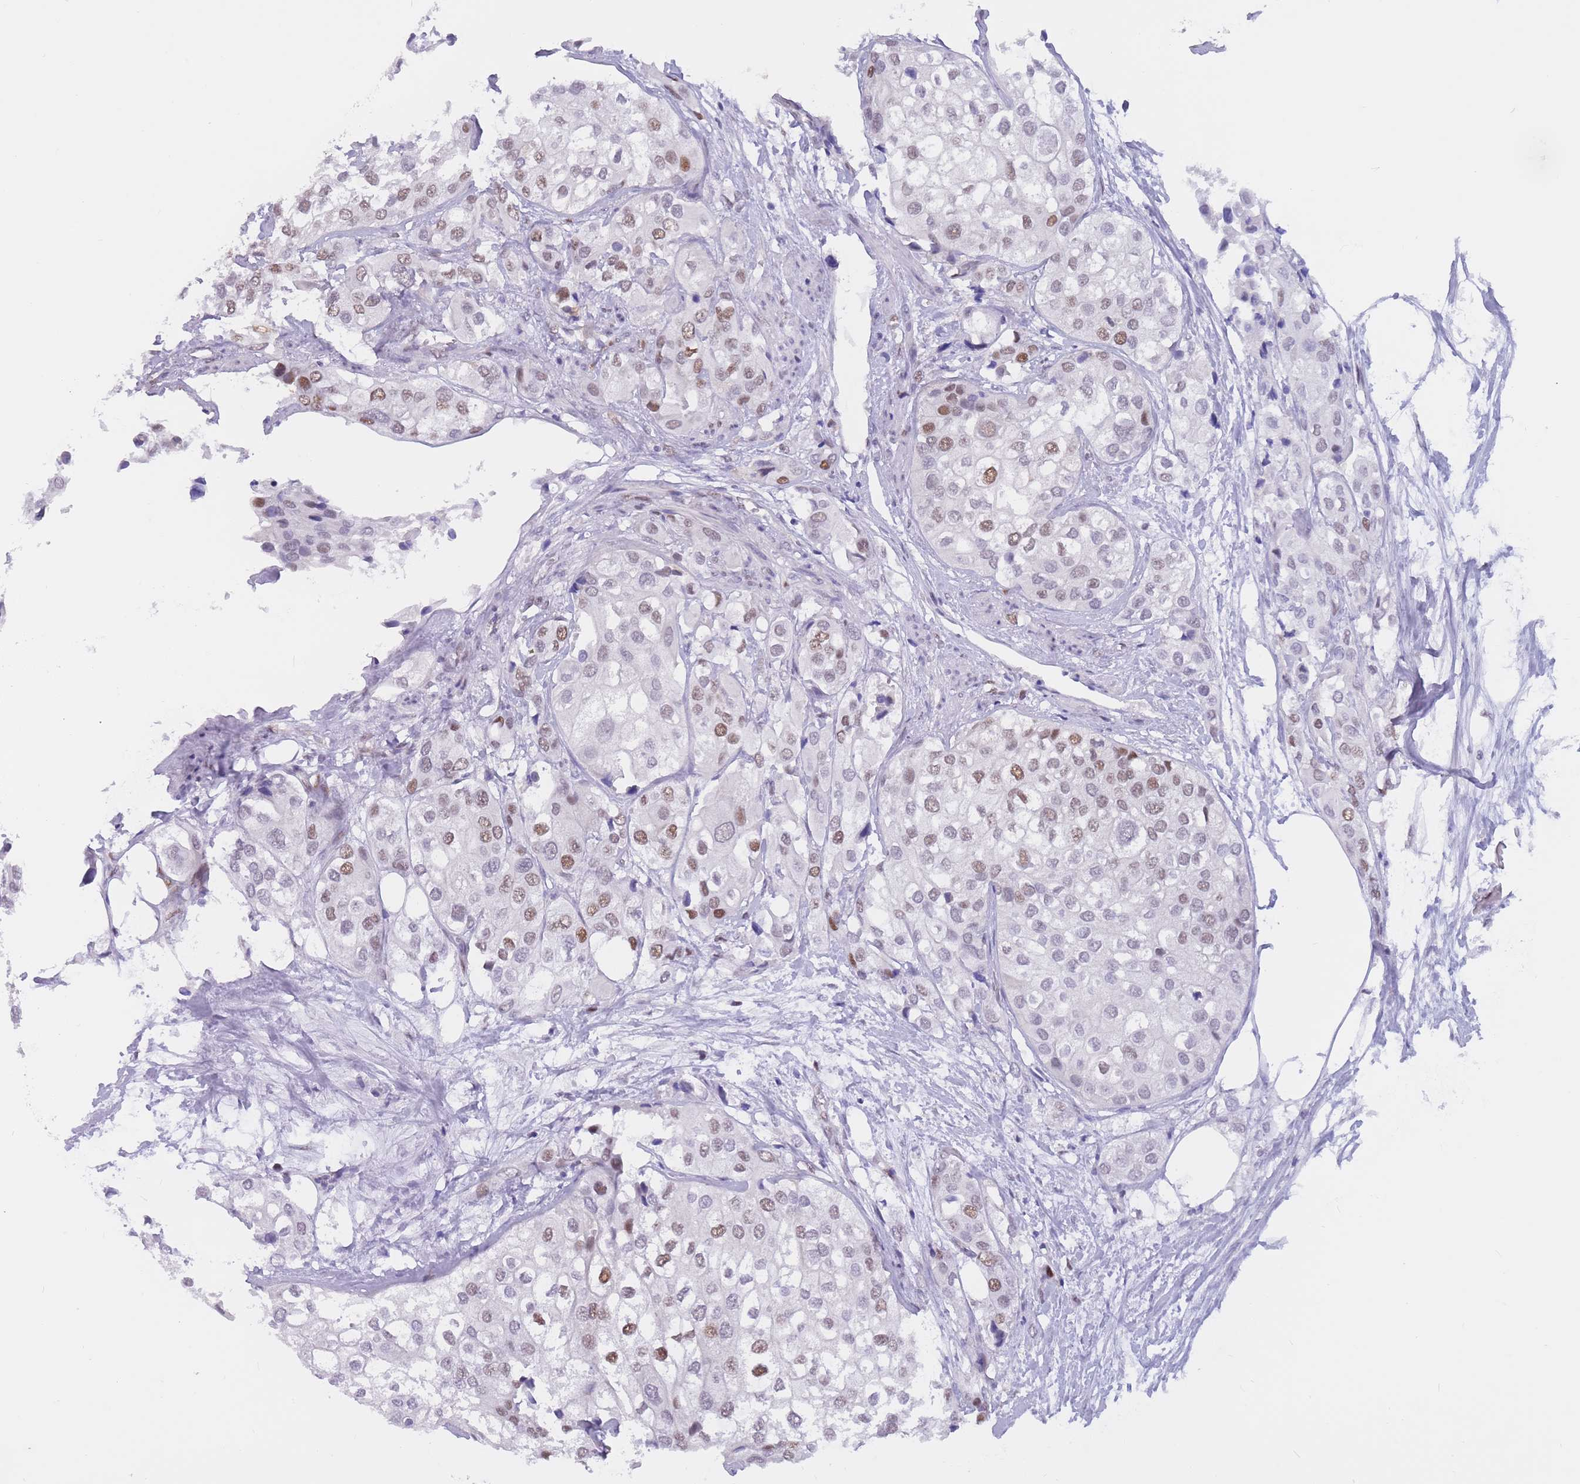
{"staining": {"intensity": "moderate", "quantity": "25%-75%", "location": "nuclear"}, "tissue": "urothelial cancer", "cell_type": "Tumor cells", "image_type": "cancer", "snomed": [{"axis": "morphology", "description": "Urothelial carcinoma, High grade"}, {"axis": "topography", "description": "Urinary bladder"}], "caption": "High-magnification brightfield microscopy of urothelial cancer stained with DAB (3,3'-diaminobenzidine) (brown) and counterstained with hematoxylin (blue). tumor cells exhibit moderate nuclear positivity is appreciated in about25%-75% of cells.", "gene": "NASP", "patient": {"sex": "male", "age": 64}}